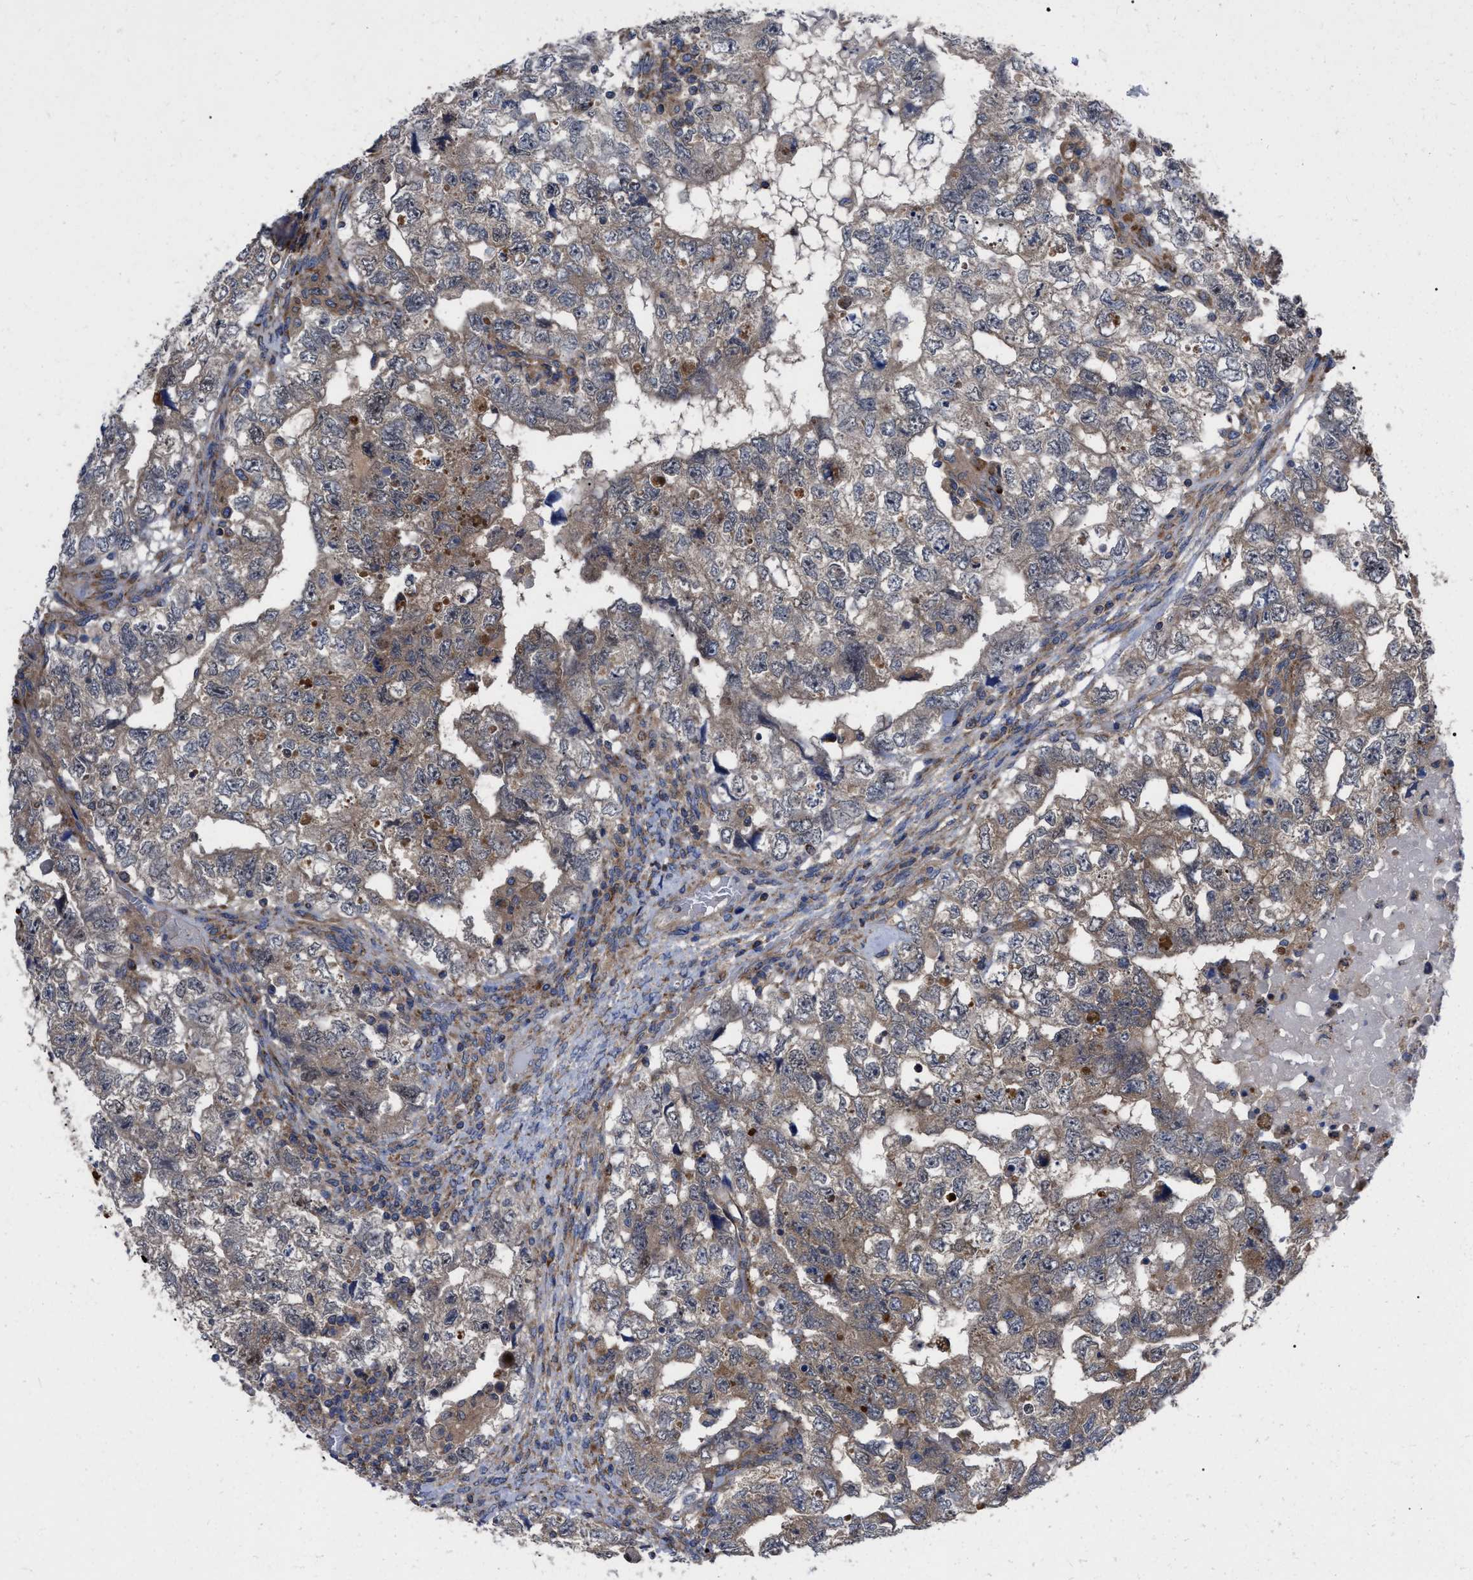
{"staining": {"intensity": "weak", "quantity": ">75%", "location": "cytoplasmic/membranous"}, "tissue": "testis cancer", "cell_type": "Tumor cells", "image_type": "cancer", "snomed": [{"axis": "morphology", "description": "Carcinoma, Embryonal, NOS"}, {"axis": "topography", "description": "Testis"}], "caption": "A photomicrograph of embryonal carcinoma (testis) stained for a protein exhibits weak cytoplasmic/membranous brown staining in tumor cells.", "gene": "CDKN2C", "patient": {"sex": "male", "age": 36}}